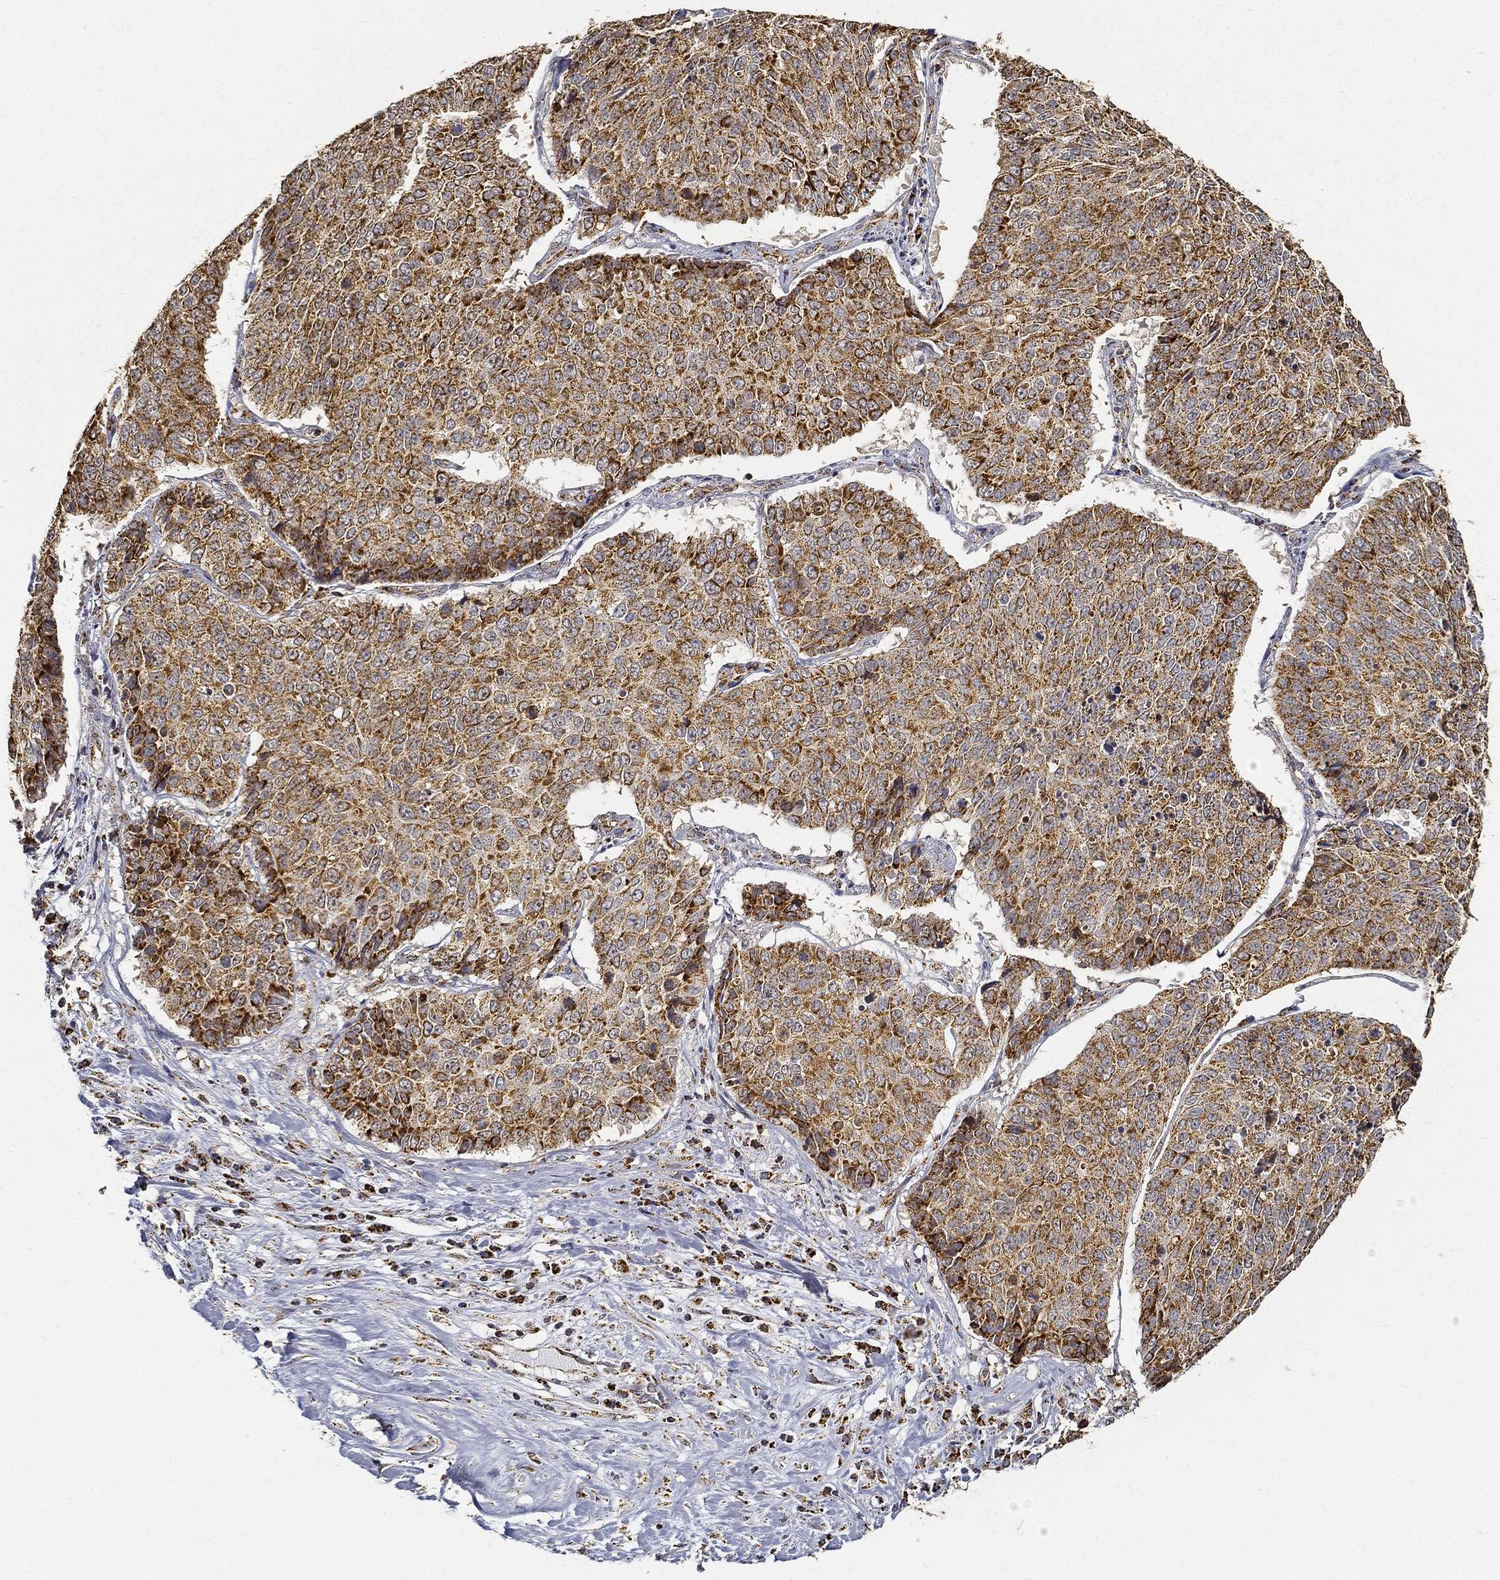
{"staining": {"intensity": "moderate", "quantity": ">75%", "location": "cytoplasmic/membranous"}, "tissue": "lung cancer", "cell_type": "Tumor cells", "image_type": "cancer", "snomed": [{"axis": "morphology", "description": "Normal tissue, NOS"}, {"axis": "morphology", "description": "Squamous cell carcinoma, NOS"}, {"axis": "topography", "description": "Bronchus"}, {"axis": "topography", "description": "Lung"}], "caption": "Approximately >75% of tumor cells in lung cancer show moderate cytoplasmic/membranous protein positivity as visualized by brown immunohistochemical staining.", "gene": "NDUFAB1", "patient": {"sex": "male", "age": 64}}